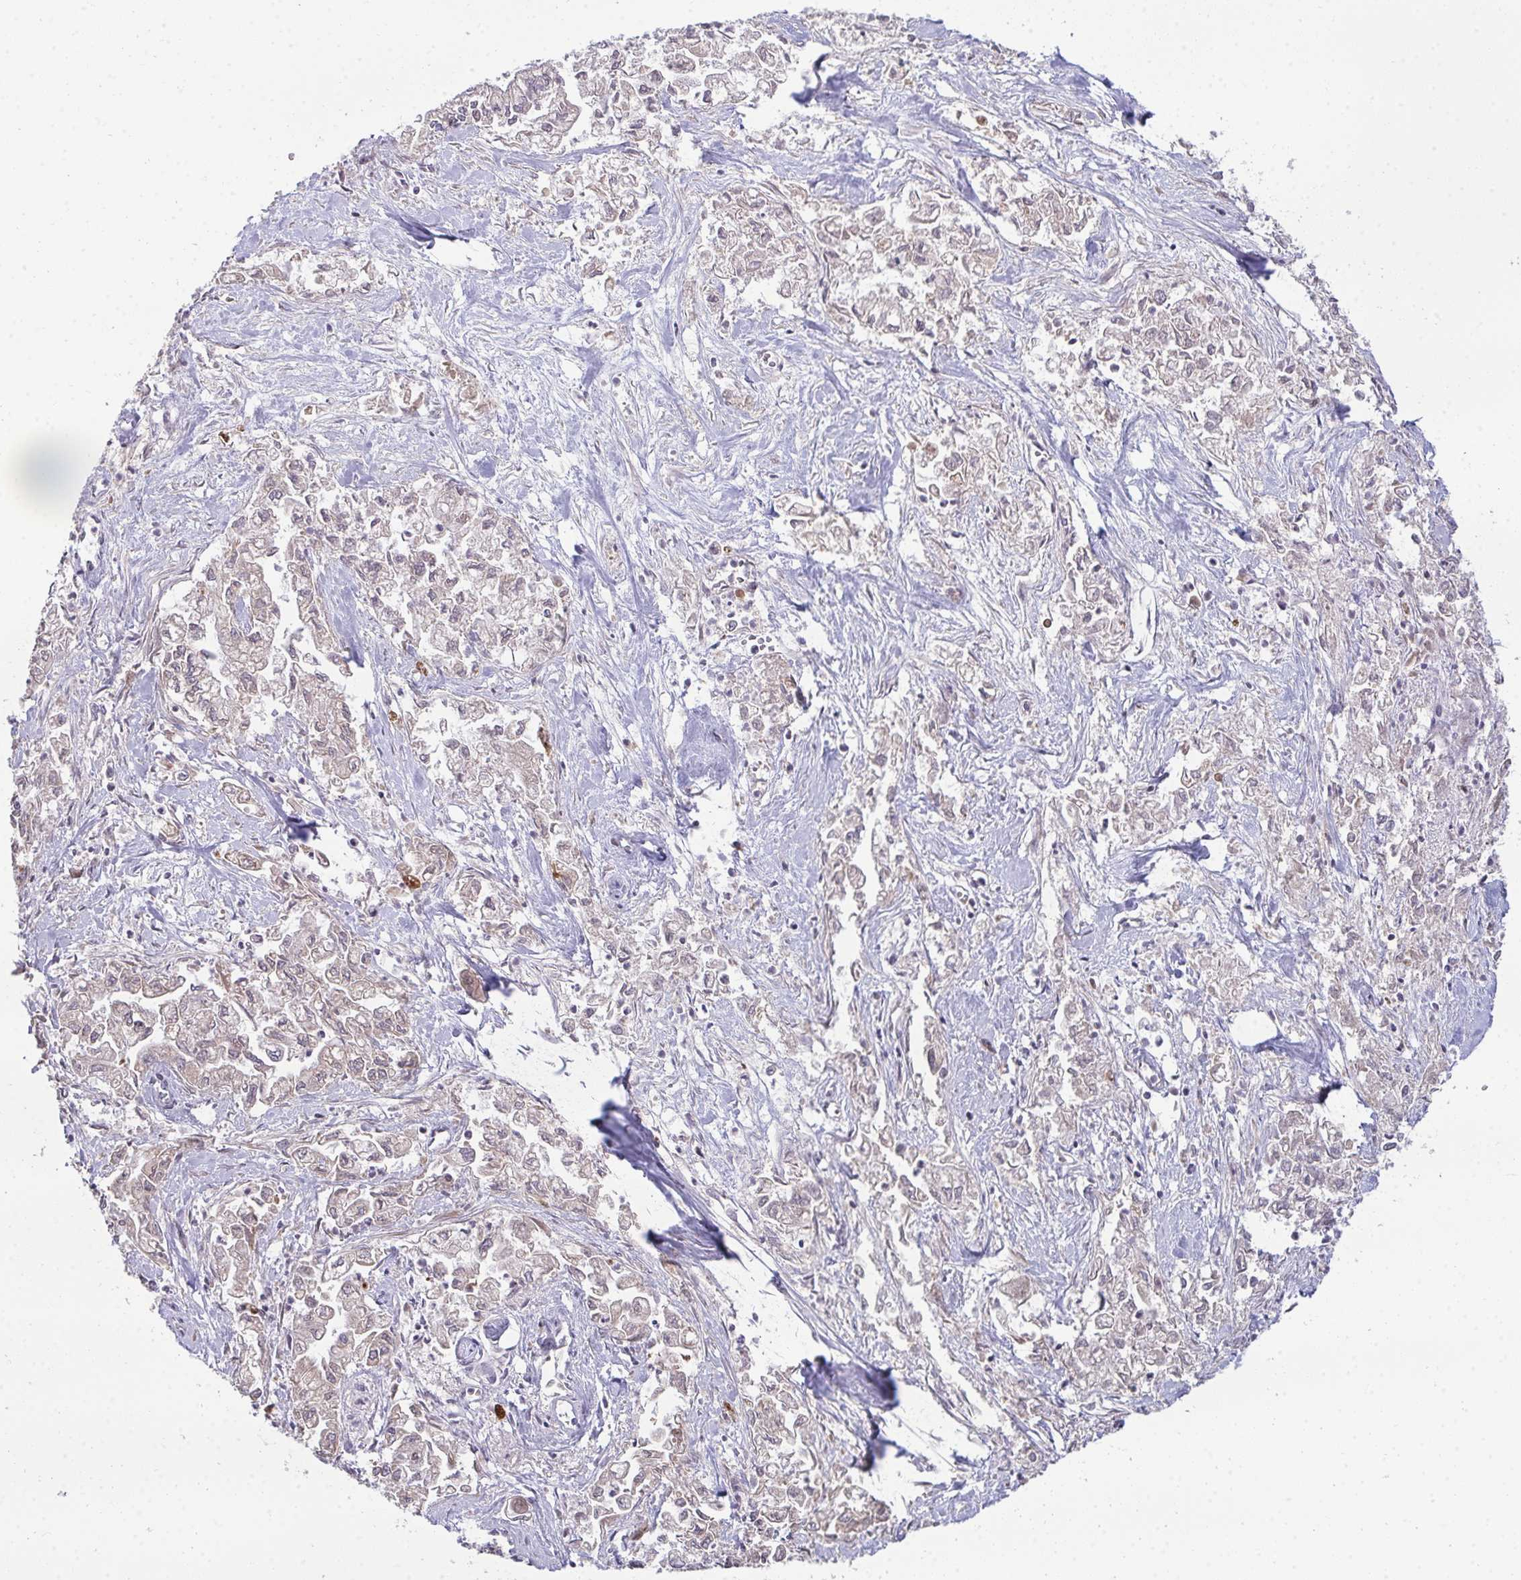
{"staining": {"intensity": "weak", "quantity": "<25%", "location": "cytoplasmic/membranous"}, "tissue": "pancreatic cancer", "cell_type": "Tumor cells", "image_type": "cancer", "snomed": [{"axis": "morphology", "description": "Adenocarcinoma, NOS"}, {"axis": "topography", "description": "Pancreas"}], "caption": "This image is of adenocarcinoma (pancreatic) stained with IHC to label a protein in brown with the nuclei are counter-stained blue. There is no expression in tumor cells.", "gene": "SH2D1B", "patient": {"sex": "male", "age": 72}}